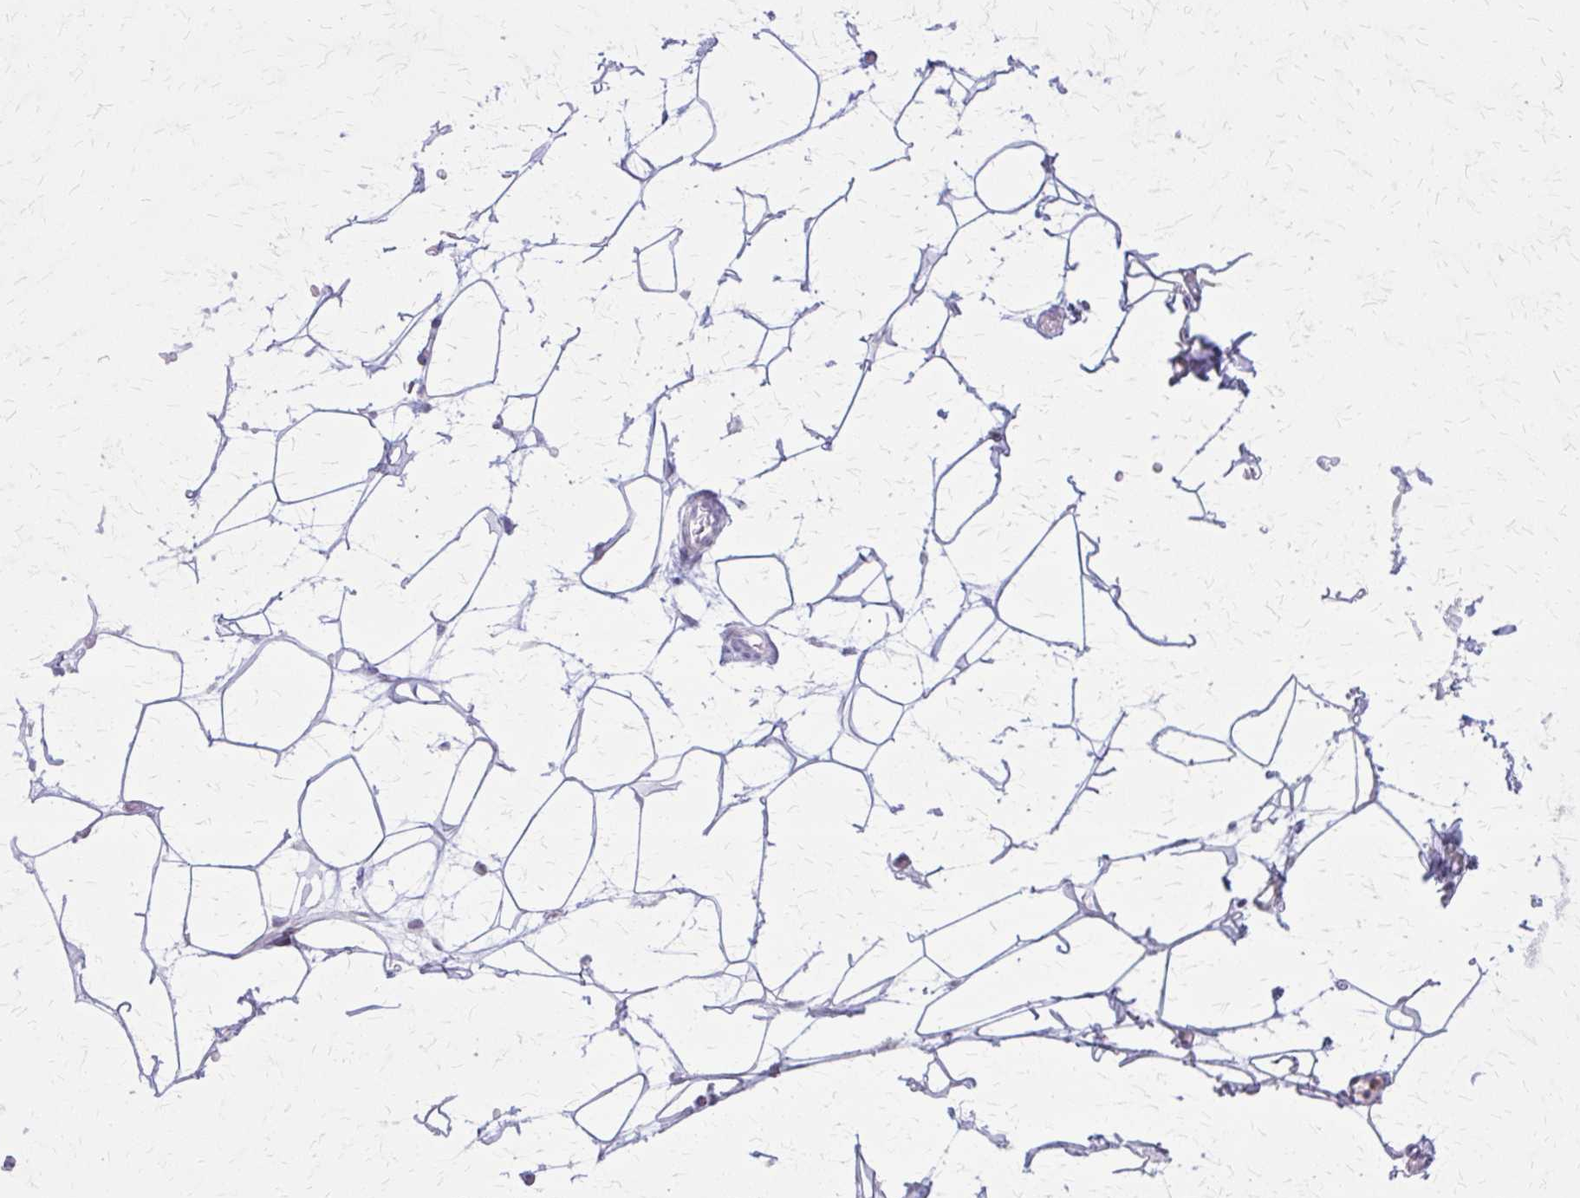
{"staining": {"intensity": "negative", "quantity": "none", "location": "none"}, "tissue": "adipose tissue", "cell_type": "Adipocytes", "image_type": "normal", "snomed": [{"axis": "morphology", "description": "Normal tissue, NOS"}, {"axis": "topography", "description": "Anal"}, {"axis": "topography", "description": "Peripheral nerve tissue"}], "caption": "IHC histopathology image of benign adipose tissue: human adipose tissue stained with DAB (3,3'-diaminobenzidine) displays no significant protein expression in adipocytes.", "gene": "GLRX", "patient": {"sex": "male", "age": 78}}